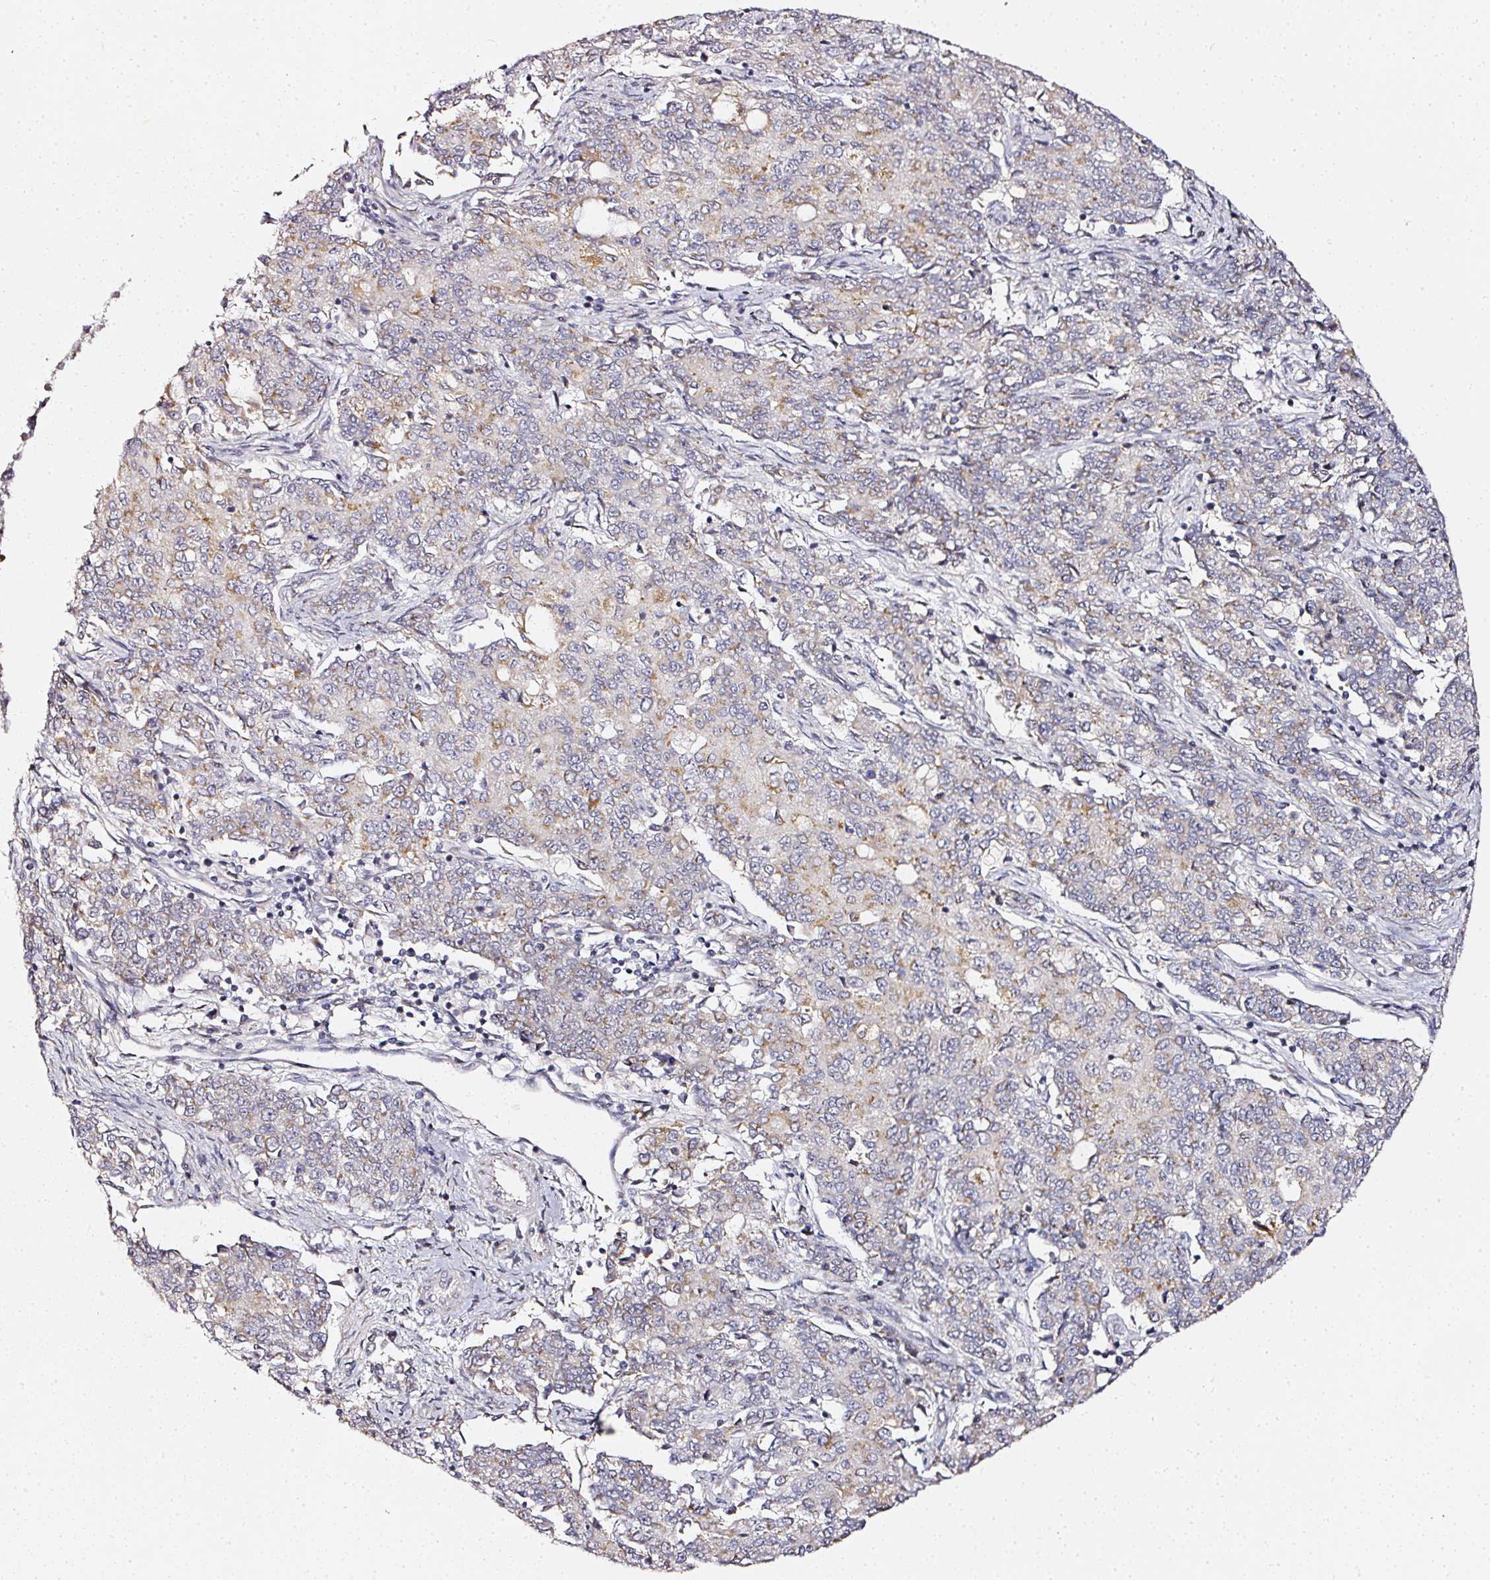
{"staining": {"intensity": "moderate", "quantity": "<25%", "location": "cytoplasmic/membranous"}, "tissue": "endometrial cancer", "cell_type": "Tumor cells", "image_type": "cancer", "snomed": [{"axis": "morphology", "description": "Adenocarcinoma, NOS"}, {"axis": "topography", "description": "Endometrium"}], "caption": "Protein staining of adenocarcinoma (endometrial) tissue displays moderate cytoplasmic/membranous expression in about <25% of tumor cells. (IHC, brightfield microscopy, high magnification).", "gene": "NTRK1", "patient": {"sex": "female", "age": 50}}